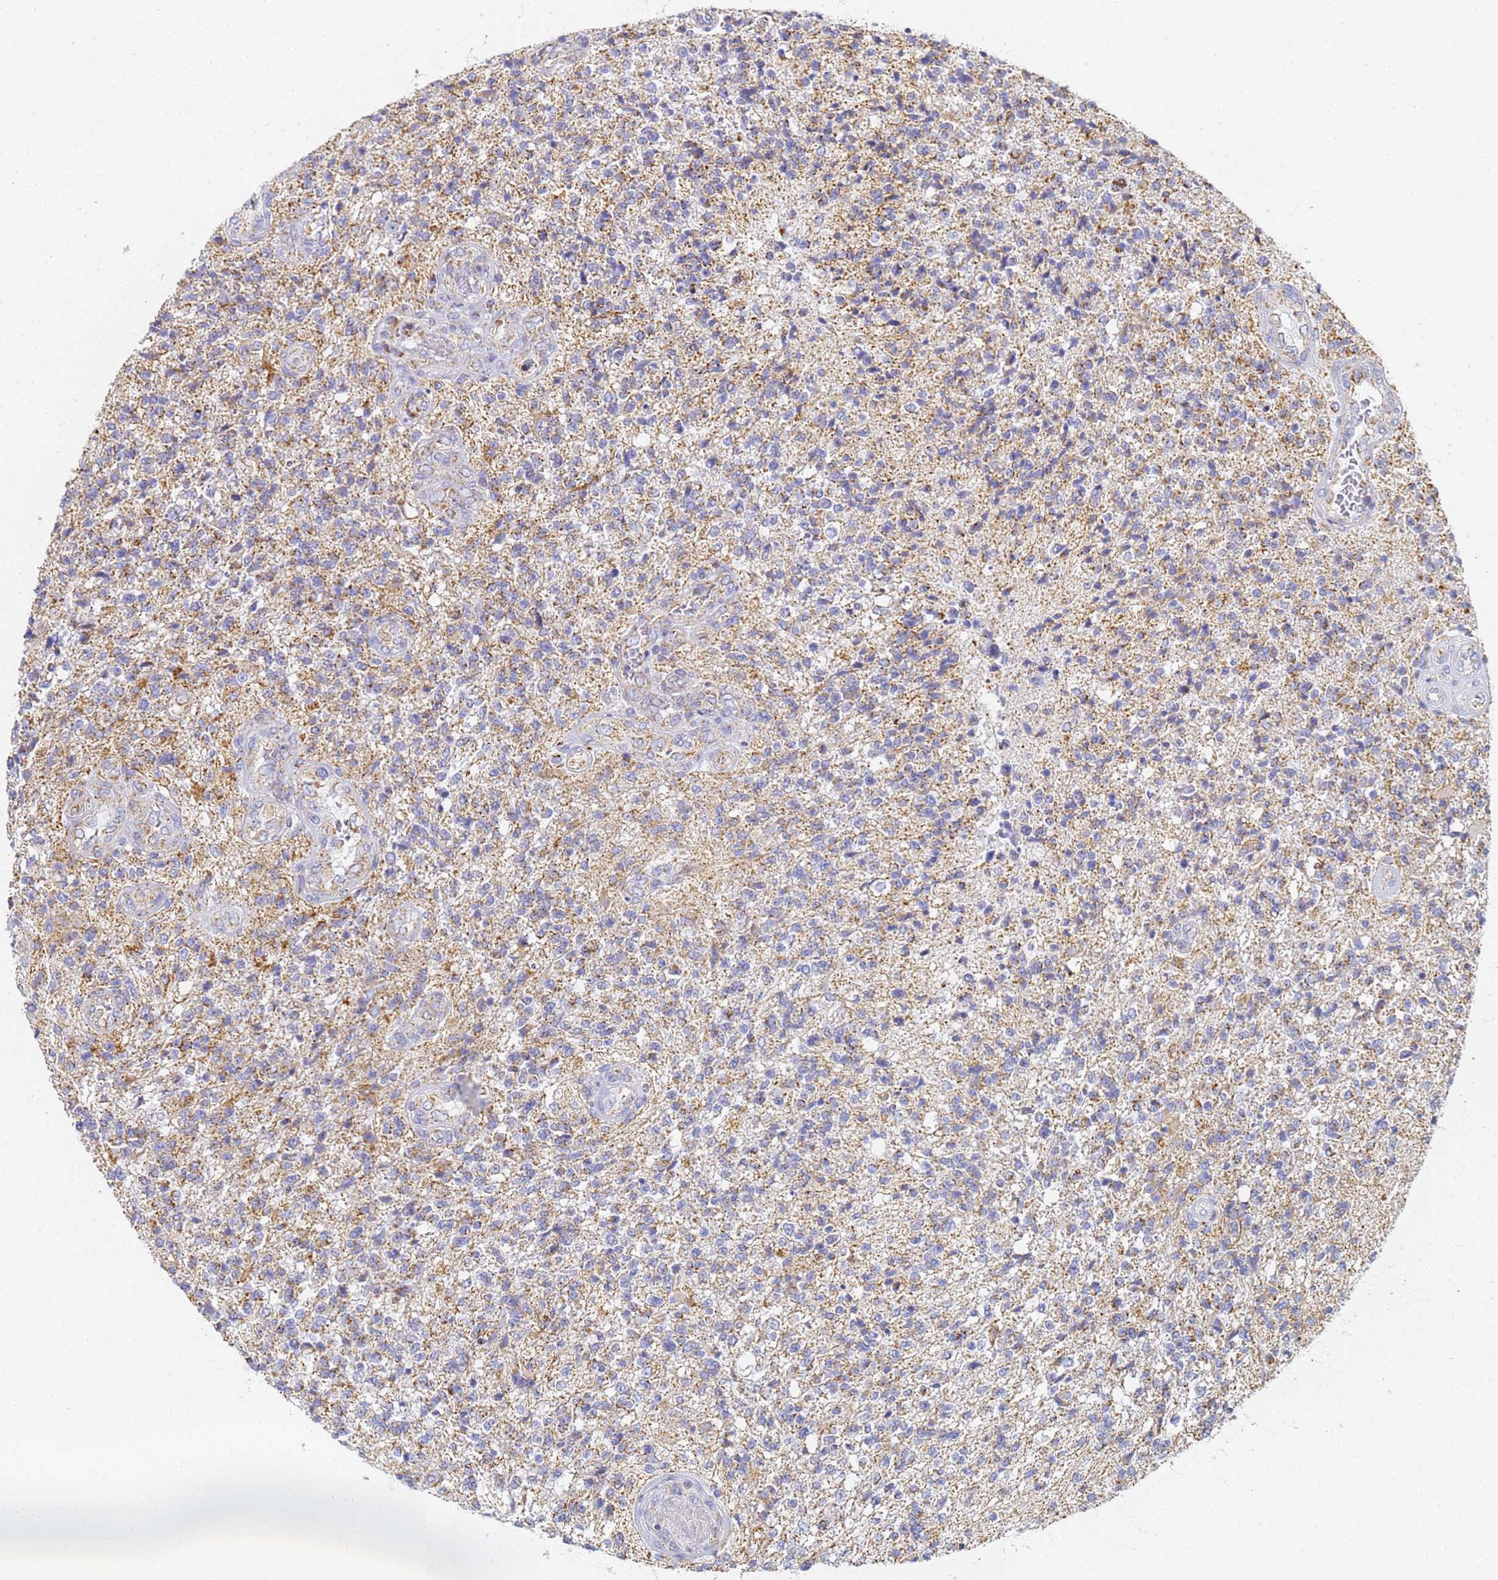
{"staining": {"intensity": "moderate", "quantity": "<25%", "location": "cytoplasmic/membranous"}, "tissue": "glioma", "cell_type": "Tumor cells", "image_type": "cancer", "snomed": [{"axis": "morphology", "description": "Glioma, malignant, High grade"}, {"axis": "topography", "description": "Brain"}], "caption": "Tumor cells show low levels of moderate cytoplasmic/membranous expression in approximately <25% of cells in human glioma. The staining was performed using DAB (3,3'-diaminobenzidine), with brown indicating positive protein expression. Nuclei are stained blue with hematoxylin.", "gene": "CNIH4", "patient": {"sex": "male", "age": 56}}